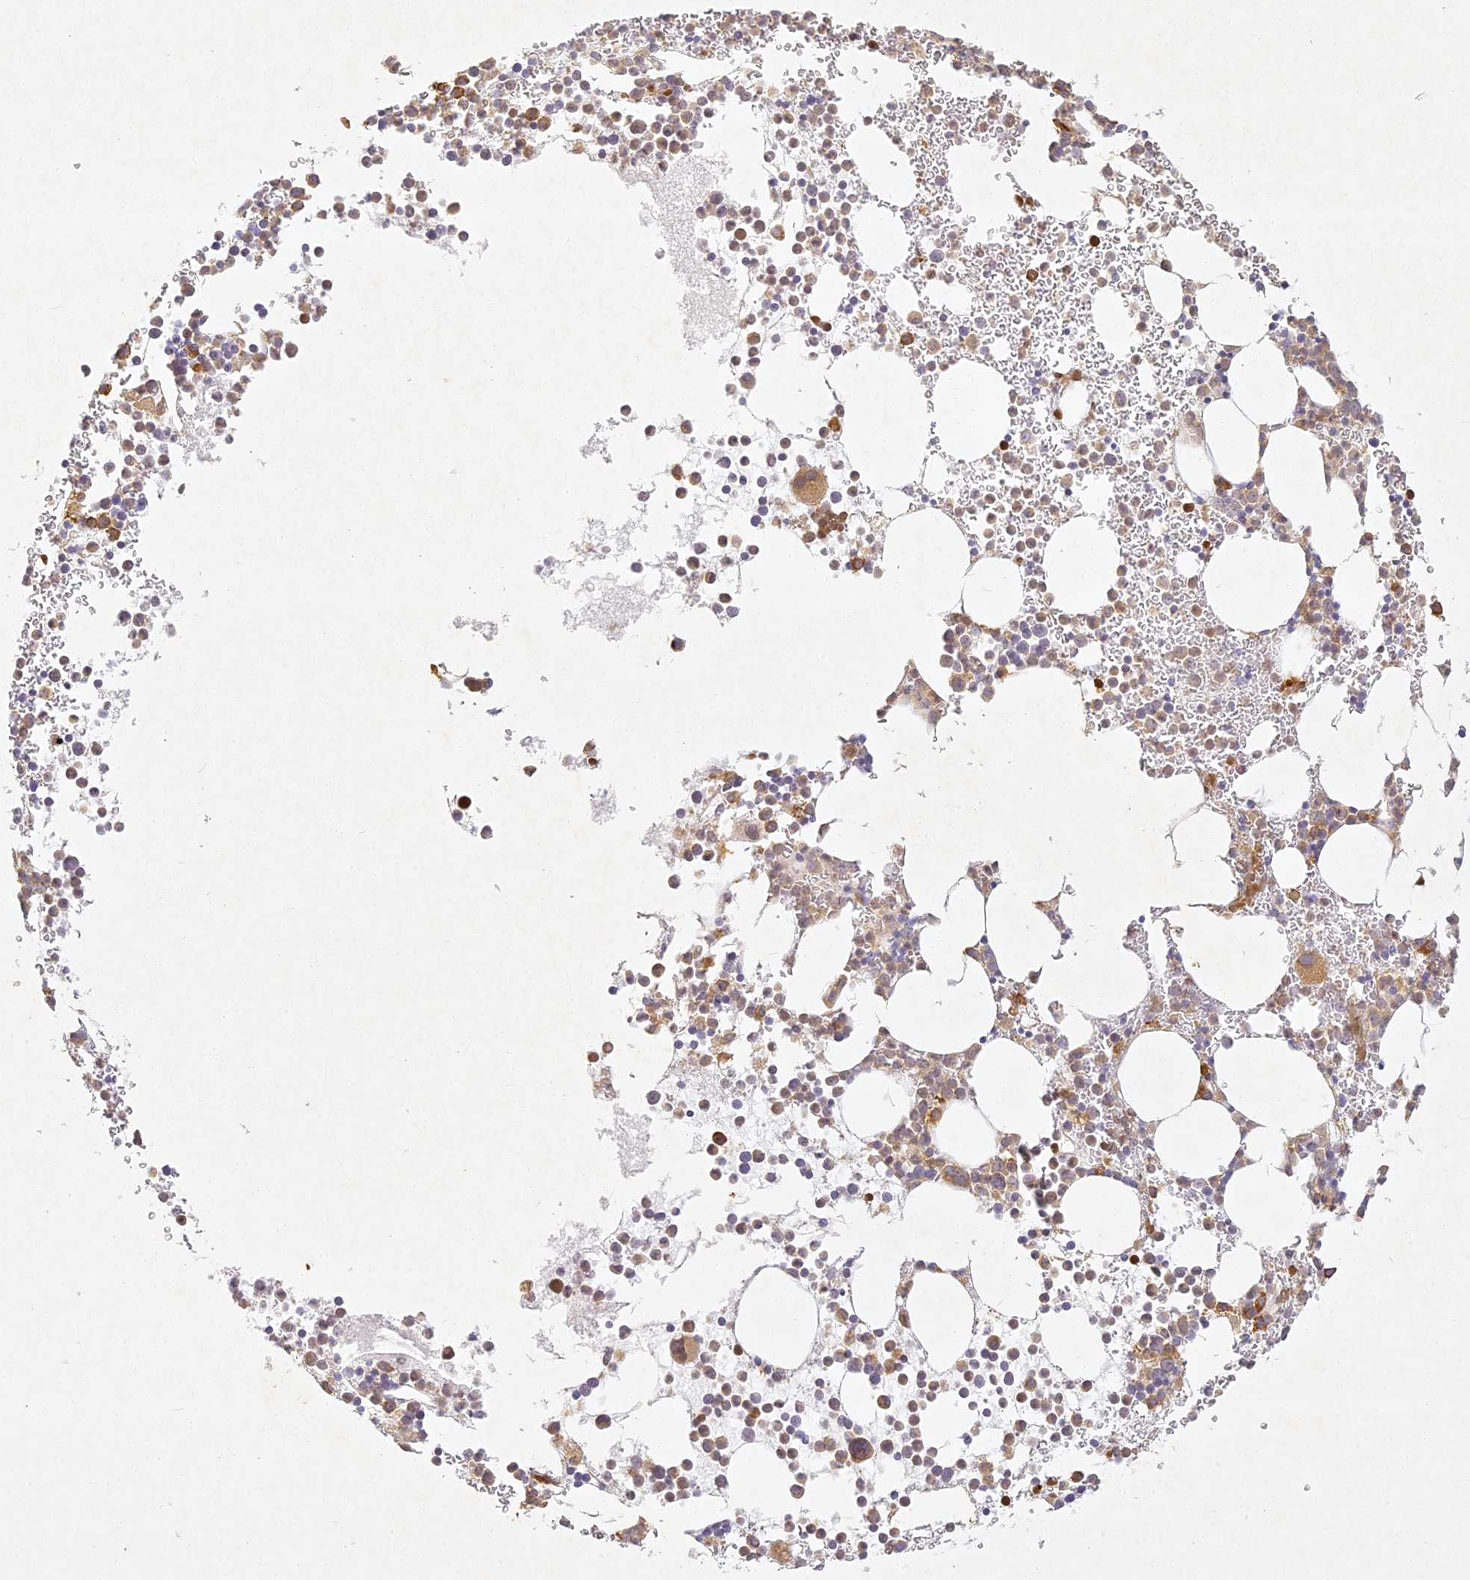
{"staining": {"intensity": "moderate", "quantity": "25%-75%", "location": "cytoplasmic/membranous"}, "tissue": "bone marrow", "cell_type": "Hematopoietic cells", "image_type": "normal", "snomed": [{"axis": "morphology", "description": "Normal tissue, NOS"}, {"axis": "topography", "description": "Bone marrow"}], "caption": "Moderate cytoplasmic/membranous expression is appreciated in approximately 25%-75% of hematopoietic cells in normal bone marrow. (Stains: DAB in brown, nuclei in blue, Microscopy: brightfield microscopy at high magnification).", "gene": "SLC30A5", "patient": {"sex": "female", "age": 78}}